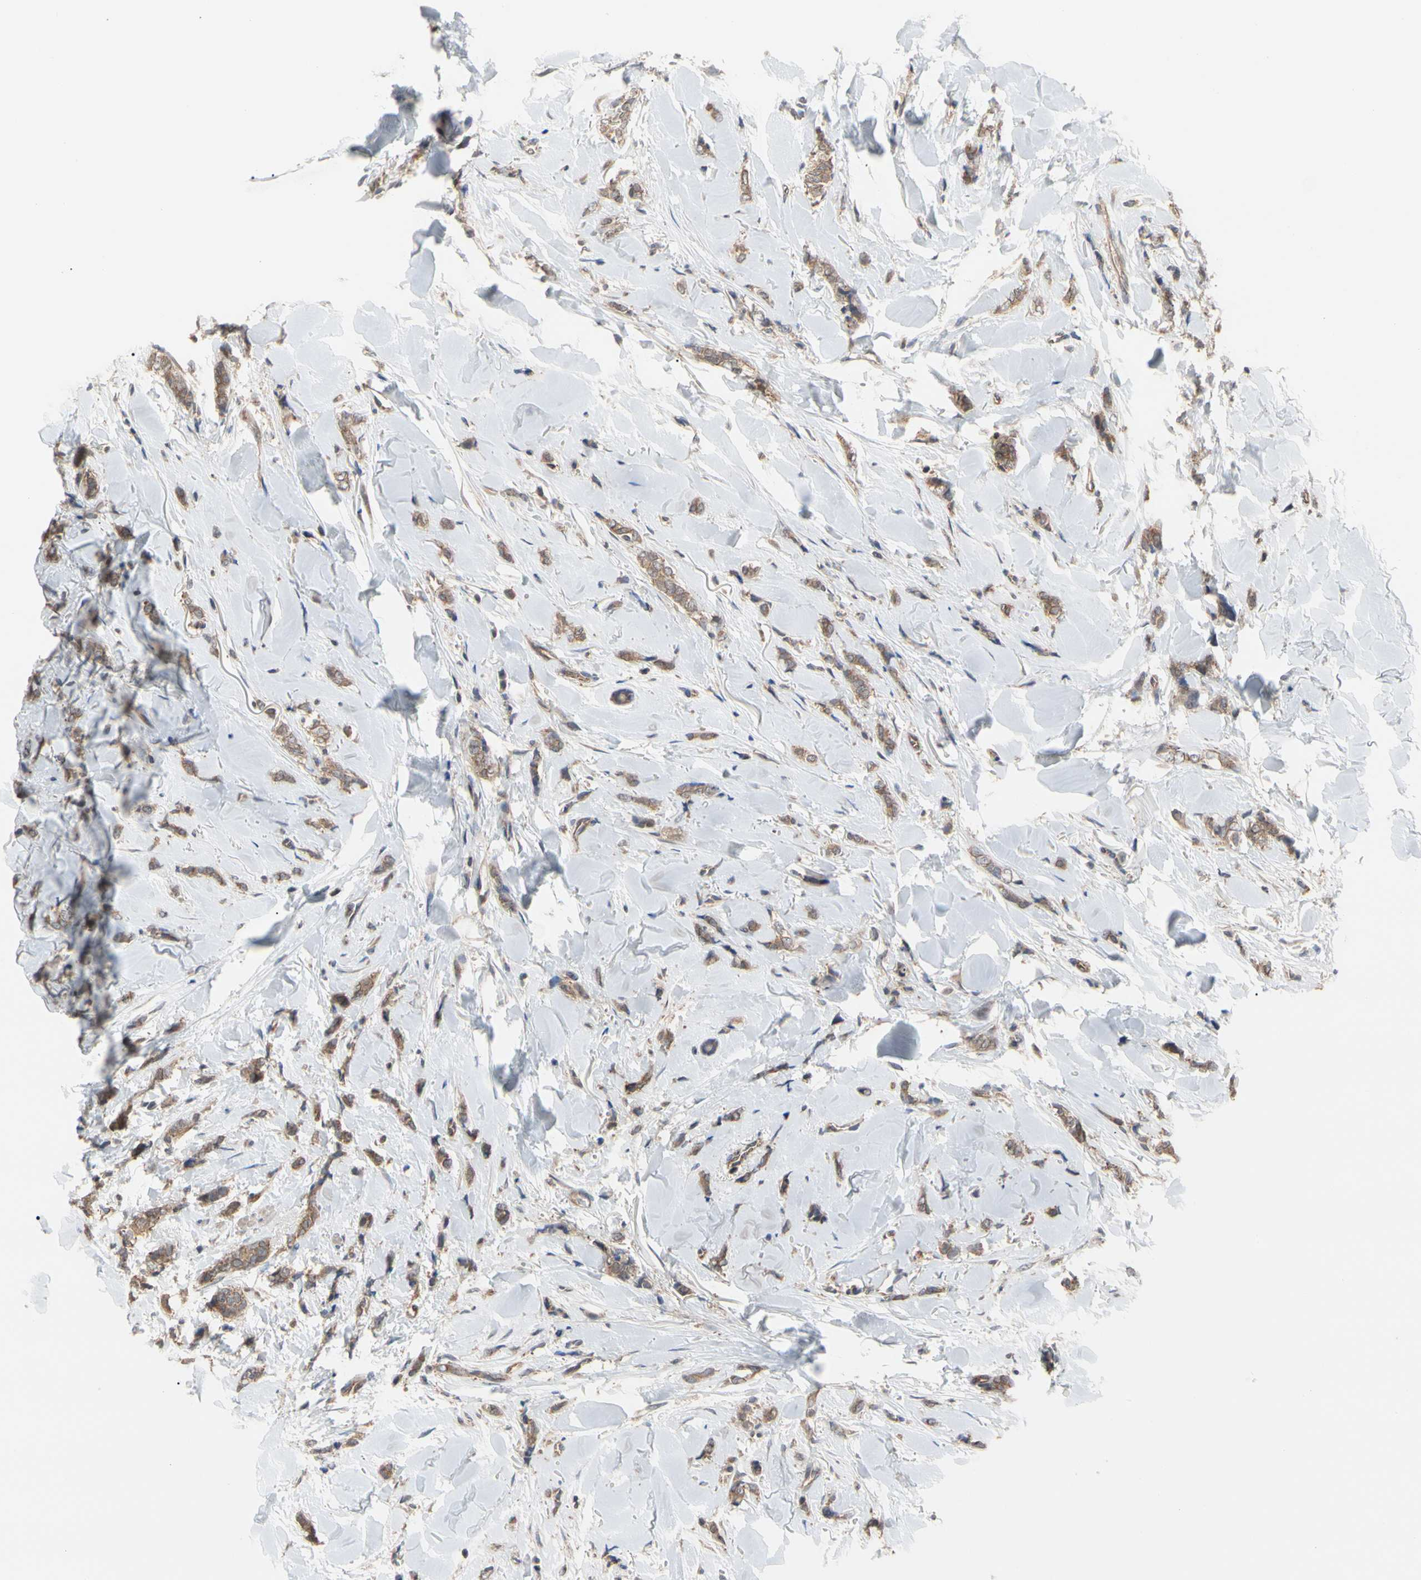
{"staining": {"intensity": "moderate", "quantity": ">75%", "location": "cytoplasmic/membranous"}, "tissue": "breast cancer", "cell_type": "Tumor cells", "image_type": "cancer", "snomed": [{"axis": "morphology", "description": "Lobular carcinoma"}, {"axis": "topography", "description": "Skin"}, {"axis": "topography", "description": "Breast"}], "caption": "Protein staining of breast lobular carcinoma tissue shows moderate cytoplasmic/membranous positivity in about >75% of tumor cells.", "gene": "DPP8", "patient": {"sex": "female", "age": 46}}